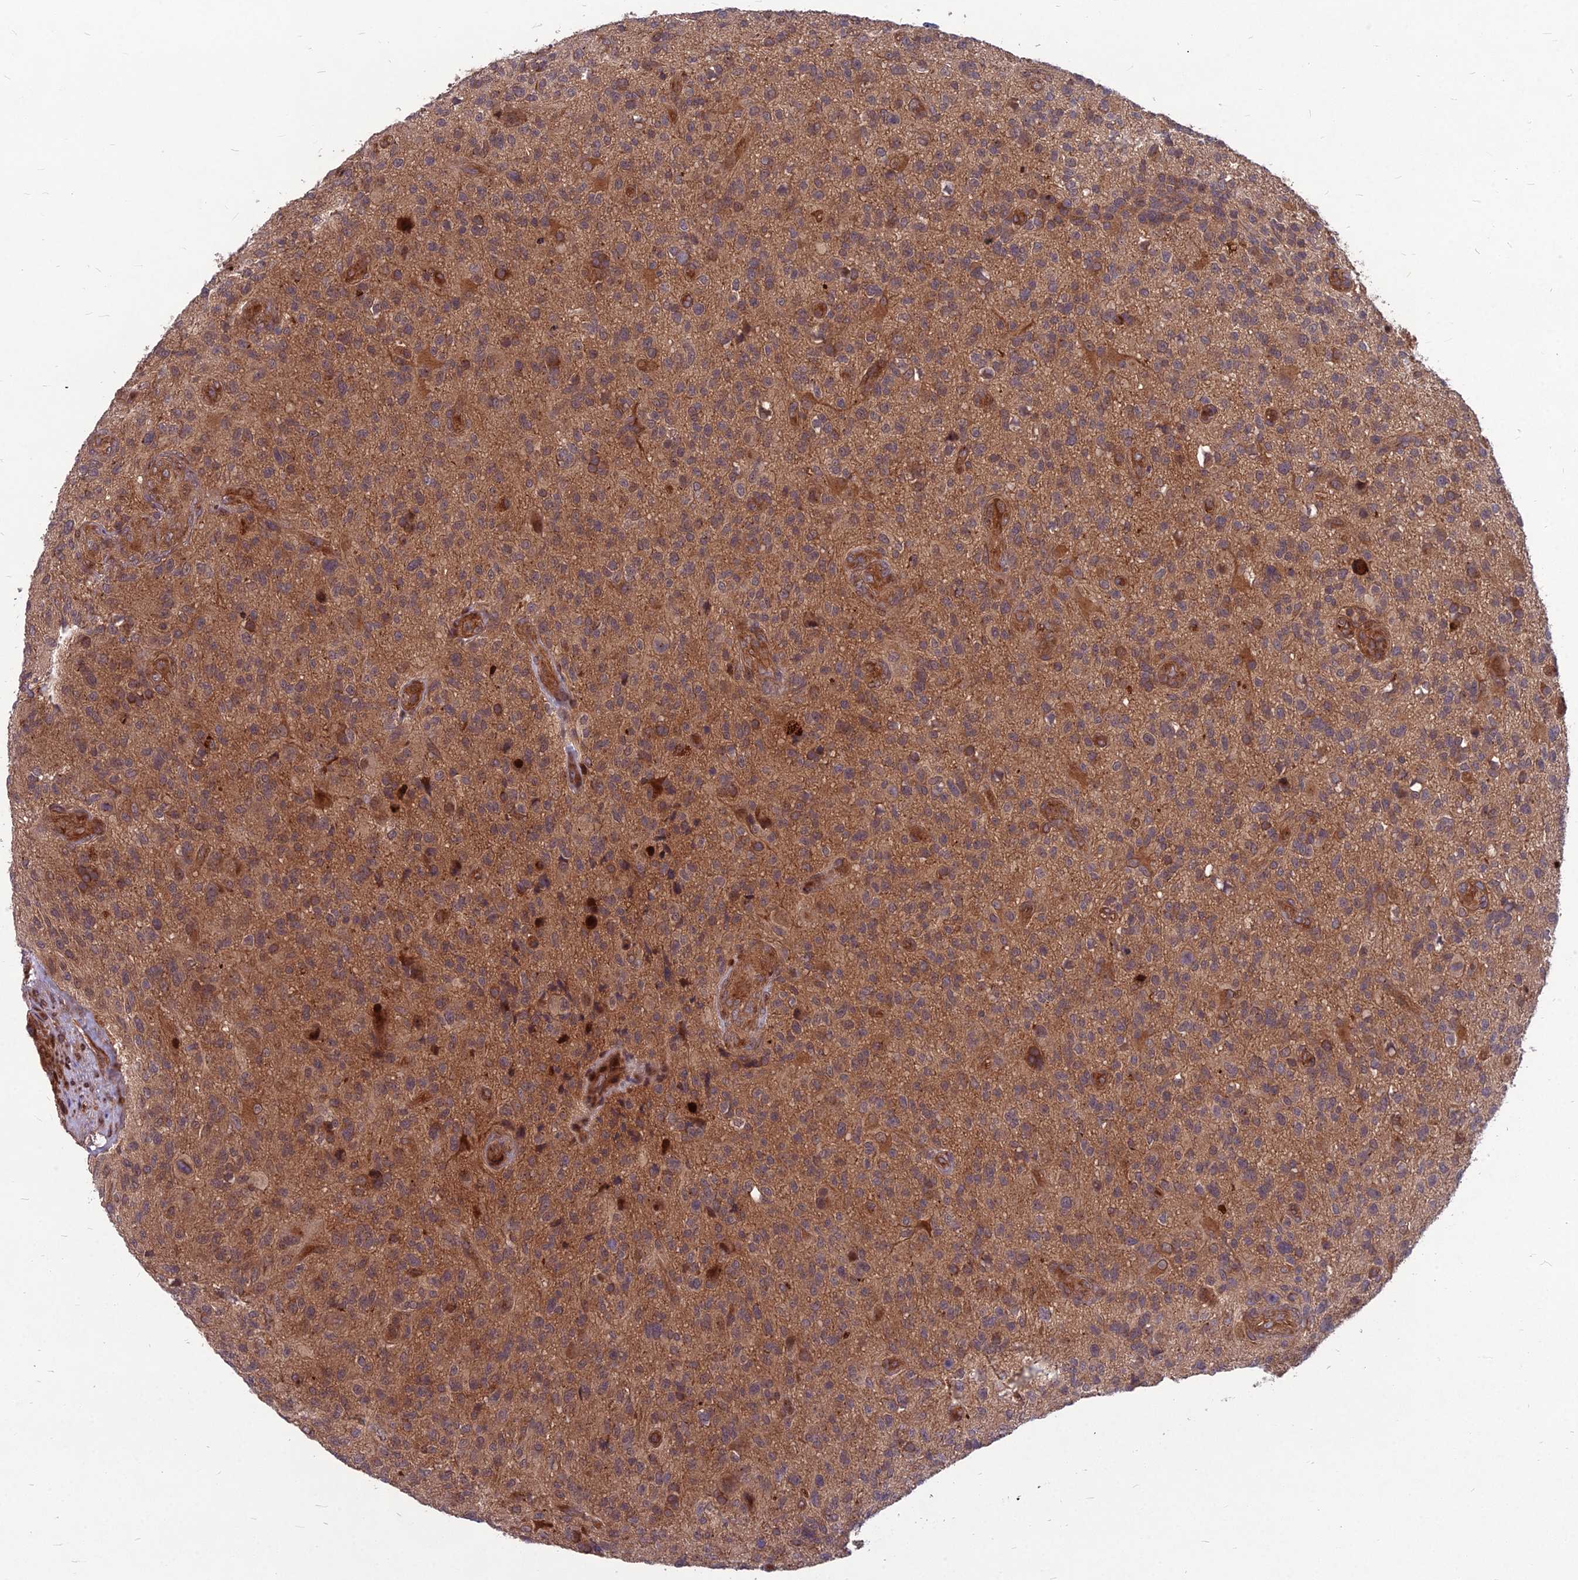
{"staining": {"intensity": "weak", "quantity": "25%-75%", "location": "cytoplasmic/membranous"}, "tissue": "glioma", "cell_type": "Tumor cells", "image_type": "cancer", "snomed": [{"axis": "morphology", "description": "Glioma, malignant, High grade"}, {"axis": "topography", "description": "Brain"}], "caption": "Immunohistochemical staining of glioma shows low levels of weak cytoplasmic/membranous expression in about 25%-75% of tumor cells. (IHC, brightfield microscopy, high magnification).", "gene": "MFSD8", "patient": {"sex": "male", "age": 47}}